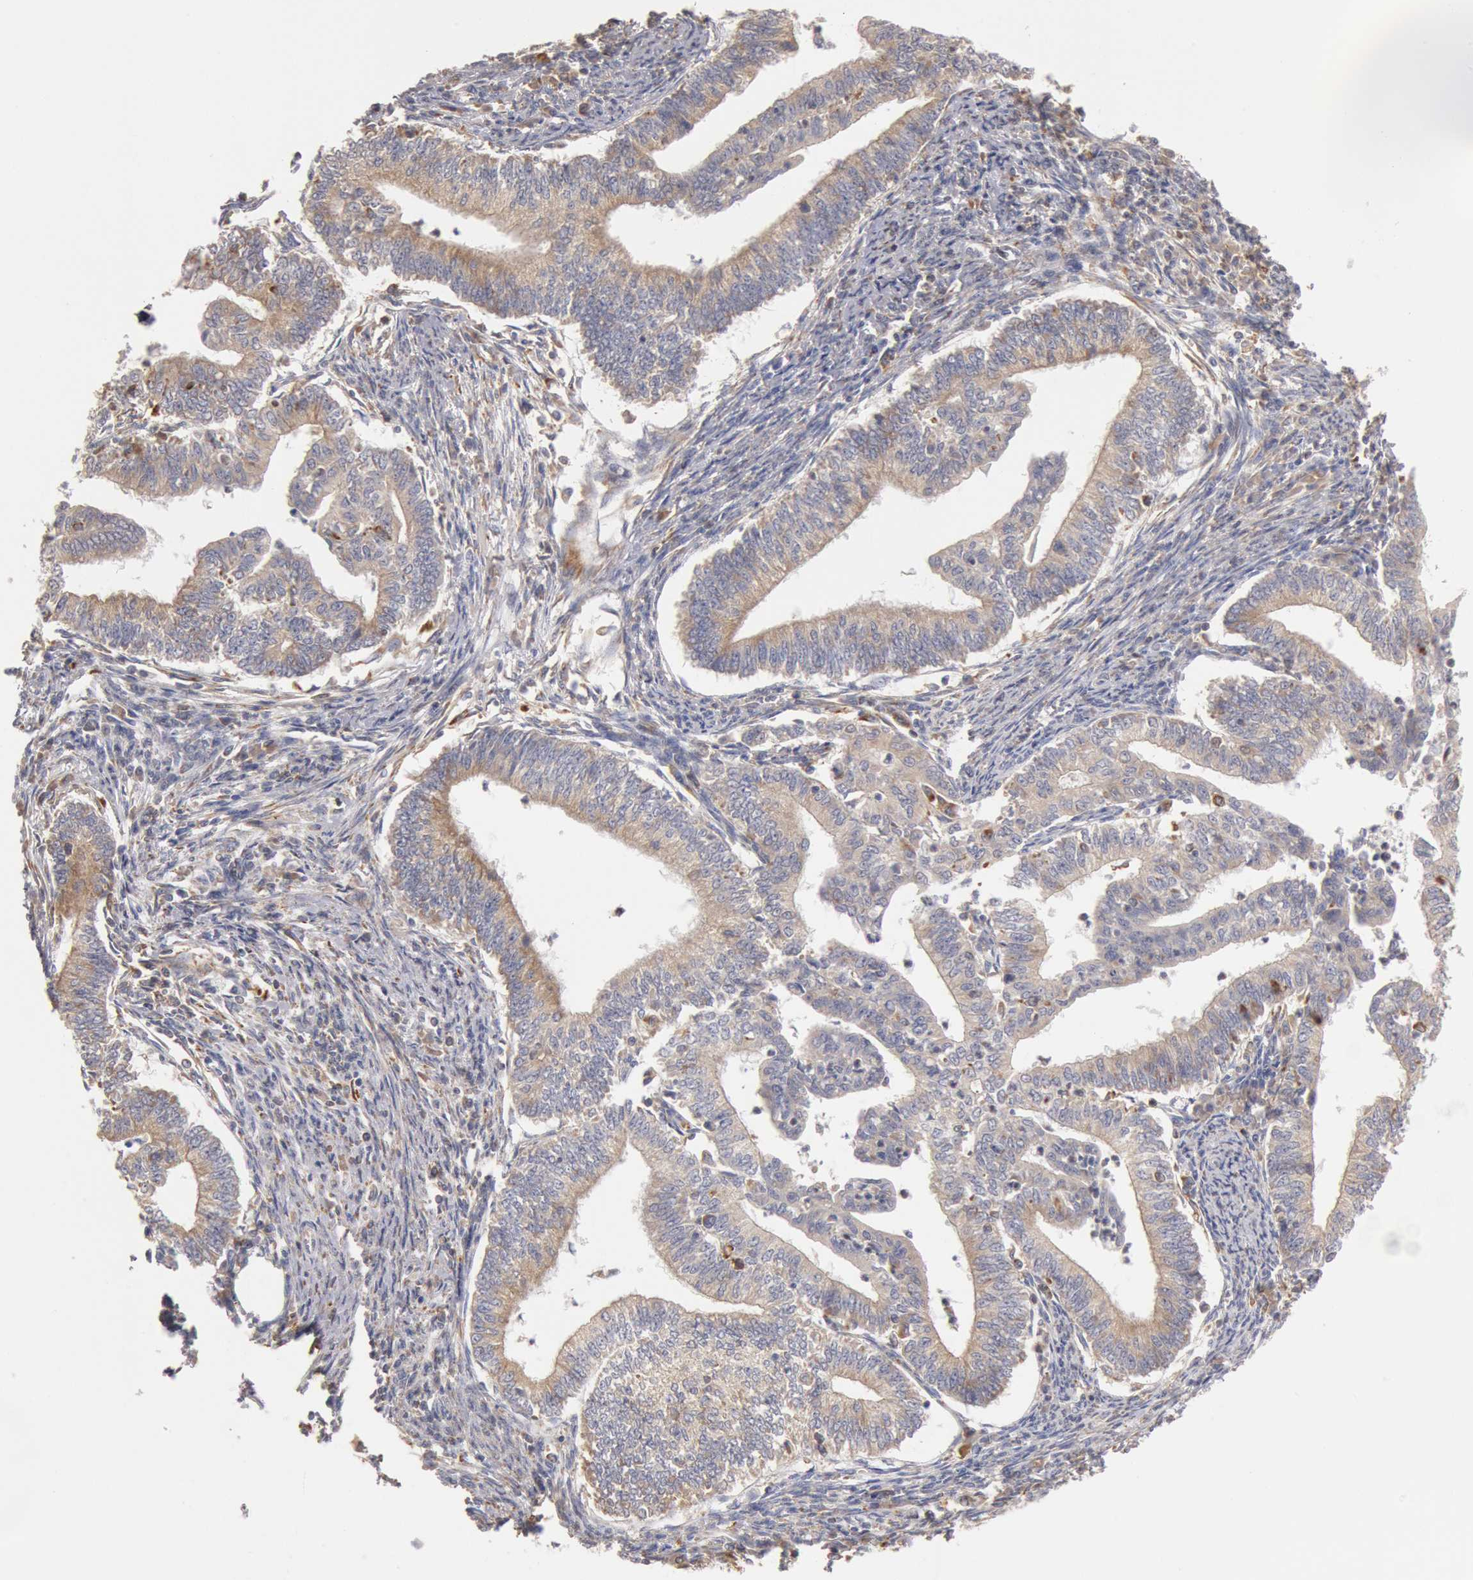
{"staining": {"intensity": "weak", "quantity": ">75%", "location": "cytoplasmic/membranous"}, "tissue": "endometrial cancer", "cell_type": "Tumor cells", "image_type": "cancer", "snomed": [{"axis": "morphology", "description": "Adenocarcinoma, NOS"}, {"axis": "topography", "description": "Endometrium"}], "caption": "Adenocarcinoma (endometrial) stained with DAB (3,3'-diaminobenzidine) IHC shows low levels of weak cytoplasmic/membranous staining in about >75% of tumor cells. (DAB IHC, brown staining for protein, blue staining for nuclei).", "gene": "OSBPL8", "patient": {"sex": "female", "age": 66}}